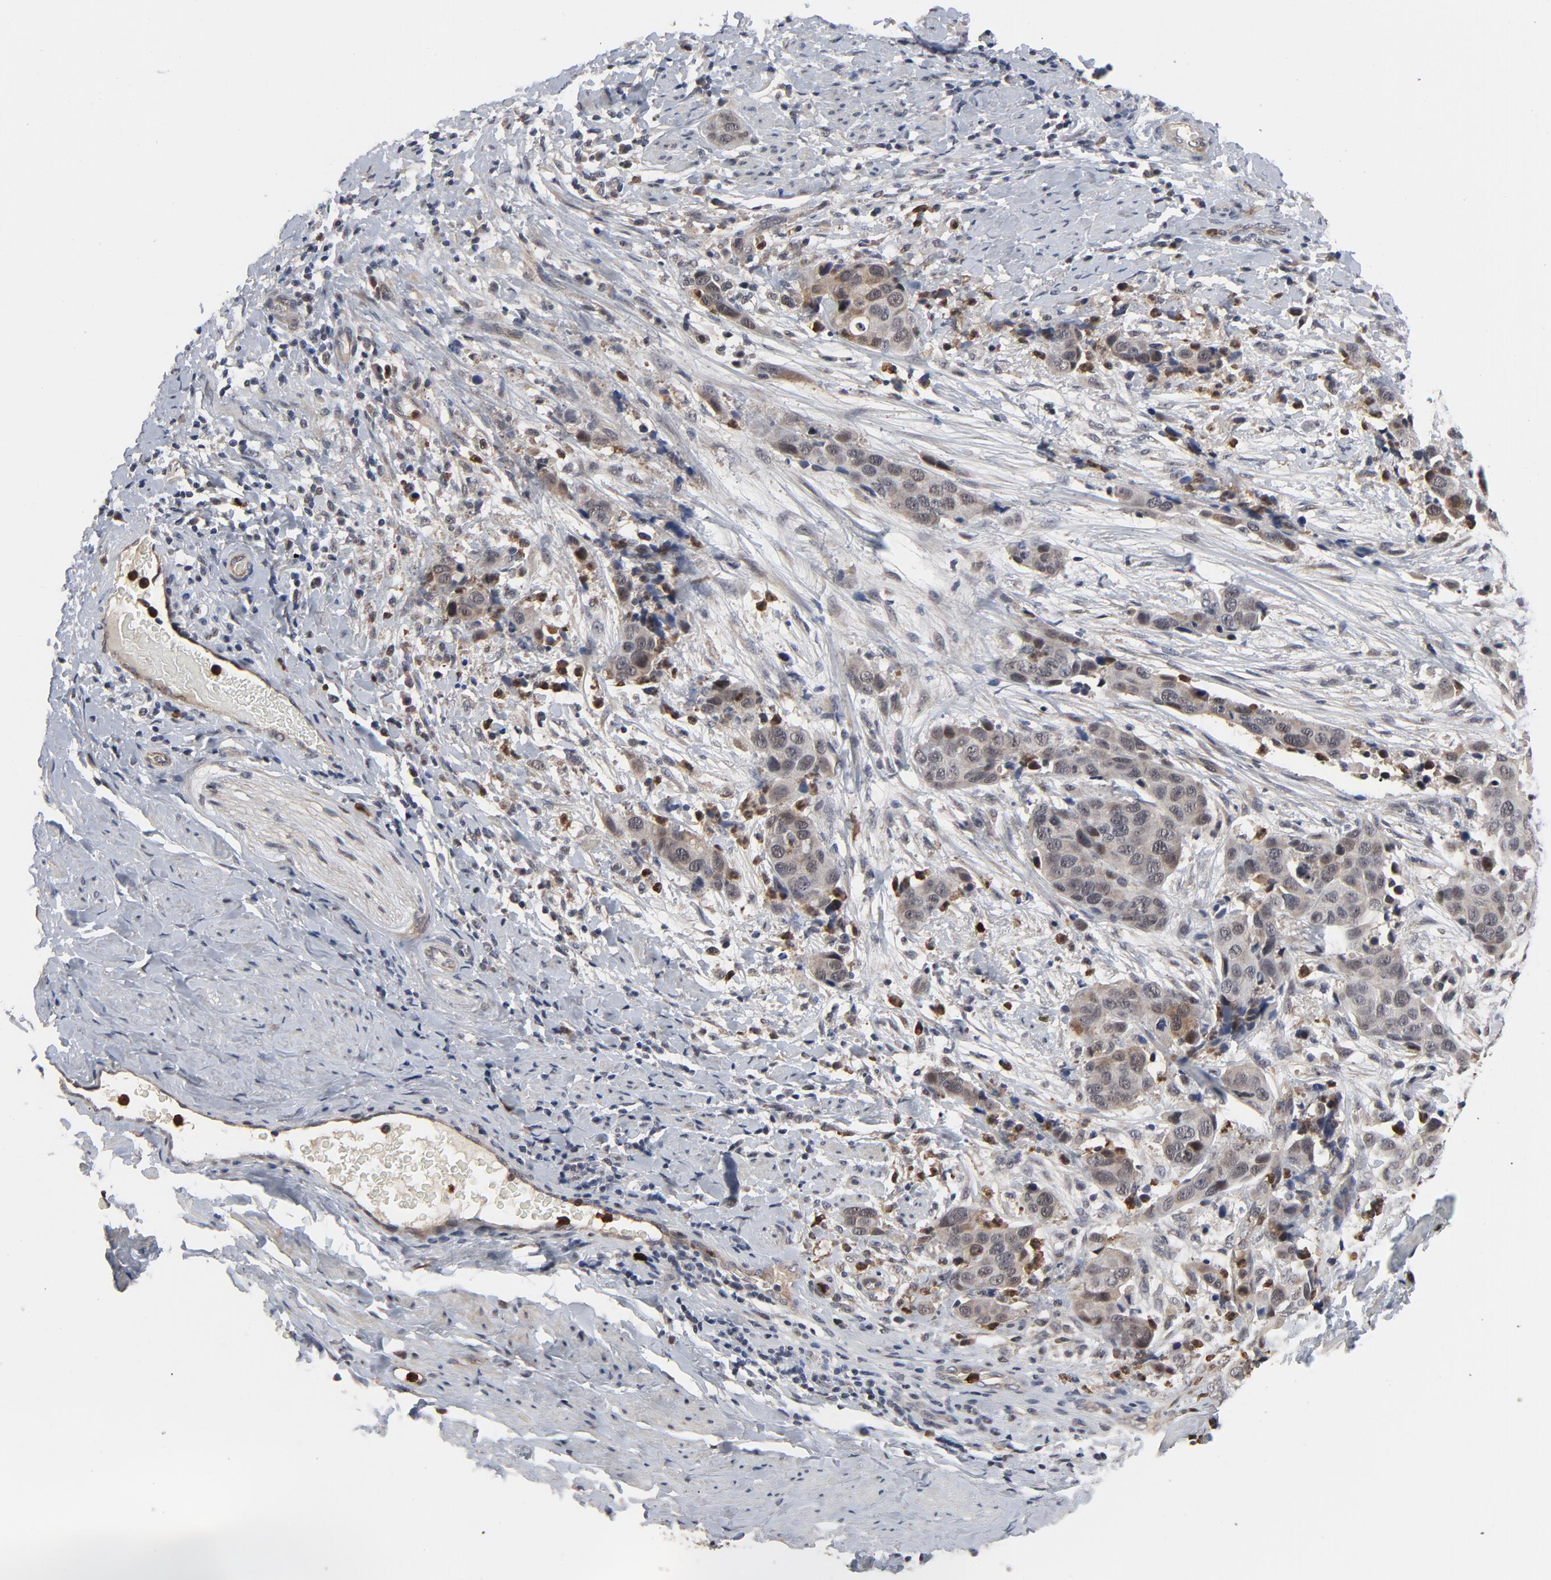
{"staining": {"intensity": "negative", "quantity": "none", "location": "none"}, "tissue": "cervical cancer", "cell_type": "Tumor cells", "image_type": "cancer", "snomed": [{"axis": "morphology", "description": "Squamous cell carcinoma, NOS"}, {"axis": "topography", "description": "Cervix"}], "caption": "Immunohistochemistry image of human cervical squamous cell carcinoma stained for a protein (brown), which displays no expression in tumor cells. Nuclei are stained in blue.", "gene": "RTL5", "patient": {"sex": "female", "age": 54}}